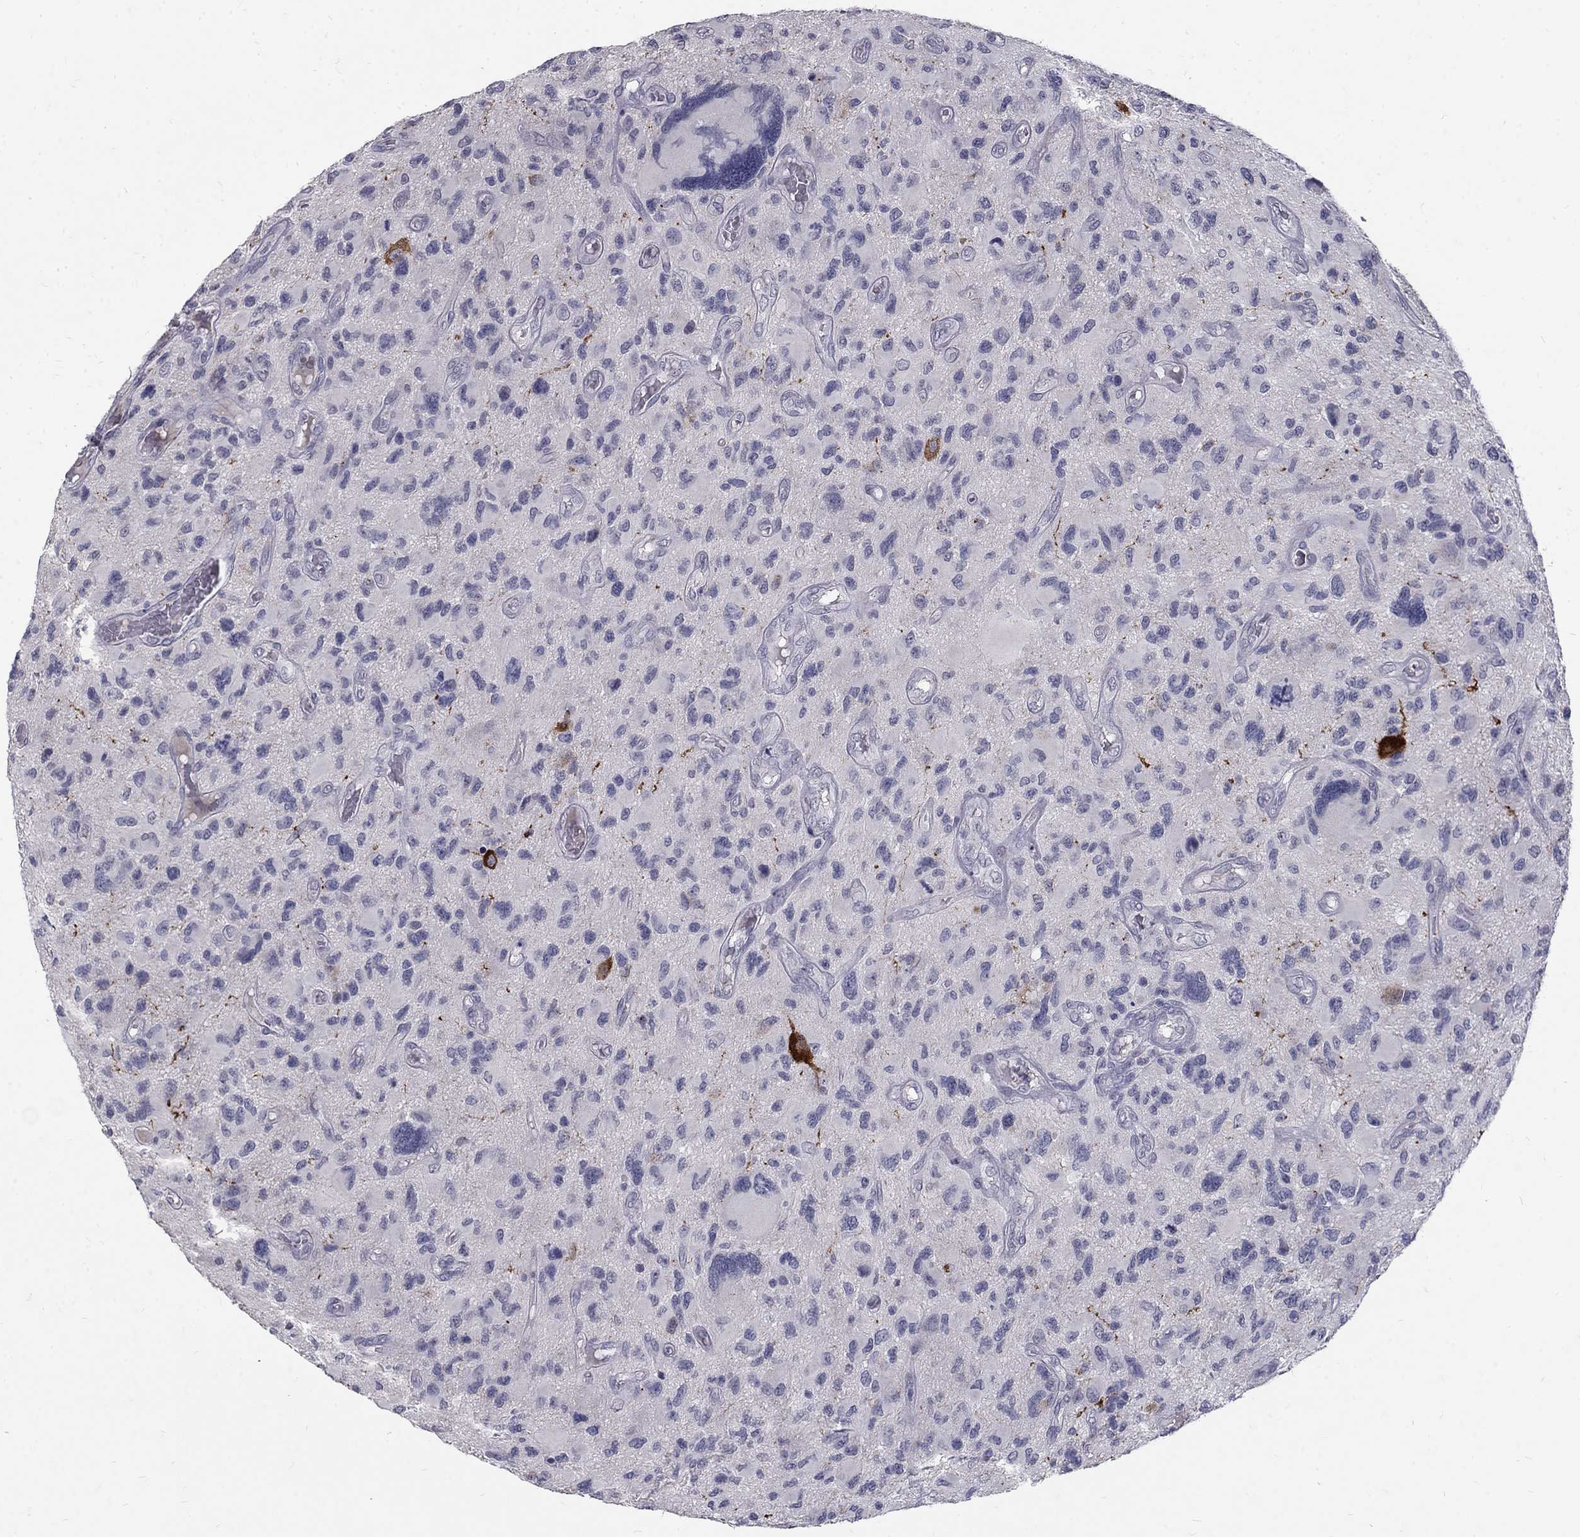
{"staining": {"intensity": "negative", "quantity": "none", "location": "none"}, "tissue": "glioma", "cell_type": "Tumor cells", "image_type": "cancer", "snomed": [{"axis": "morphology", "description": "Glioma, malignant, NOS"}, {"axis": "morphology", "description": "Glioma, malignant, High grade"}, {"axis": "topography", "description": "Brain"}], "caption": "The immunohistochemistry (IHC) image has no significant staining in tumor cells of glioma tissue.", "gene": "NOS1", "patient": {"sex": "female", "age": 71}}